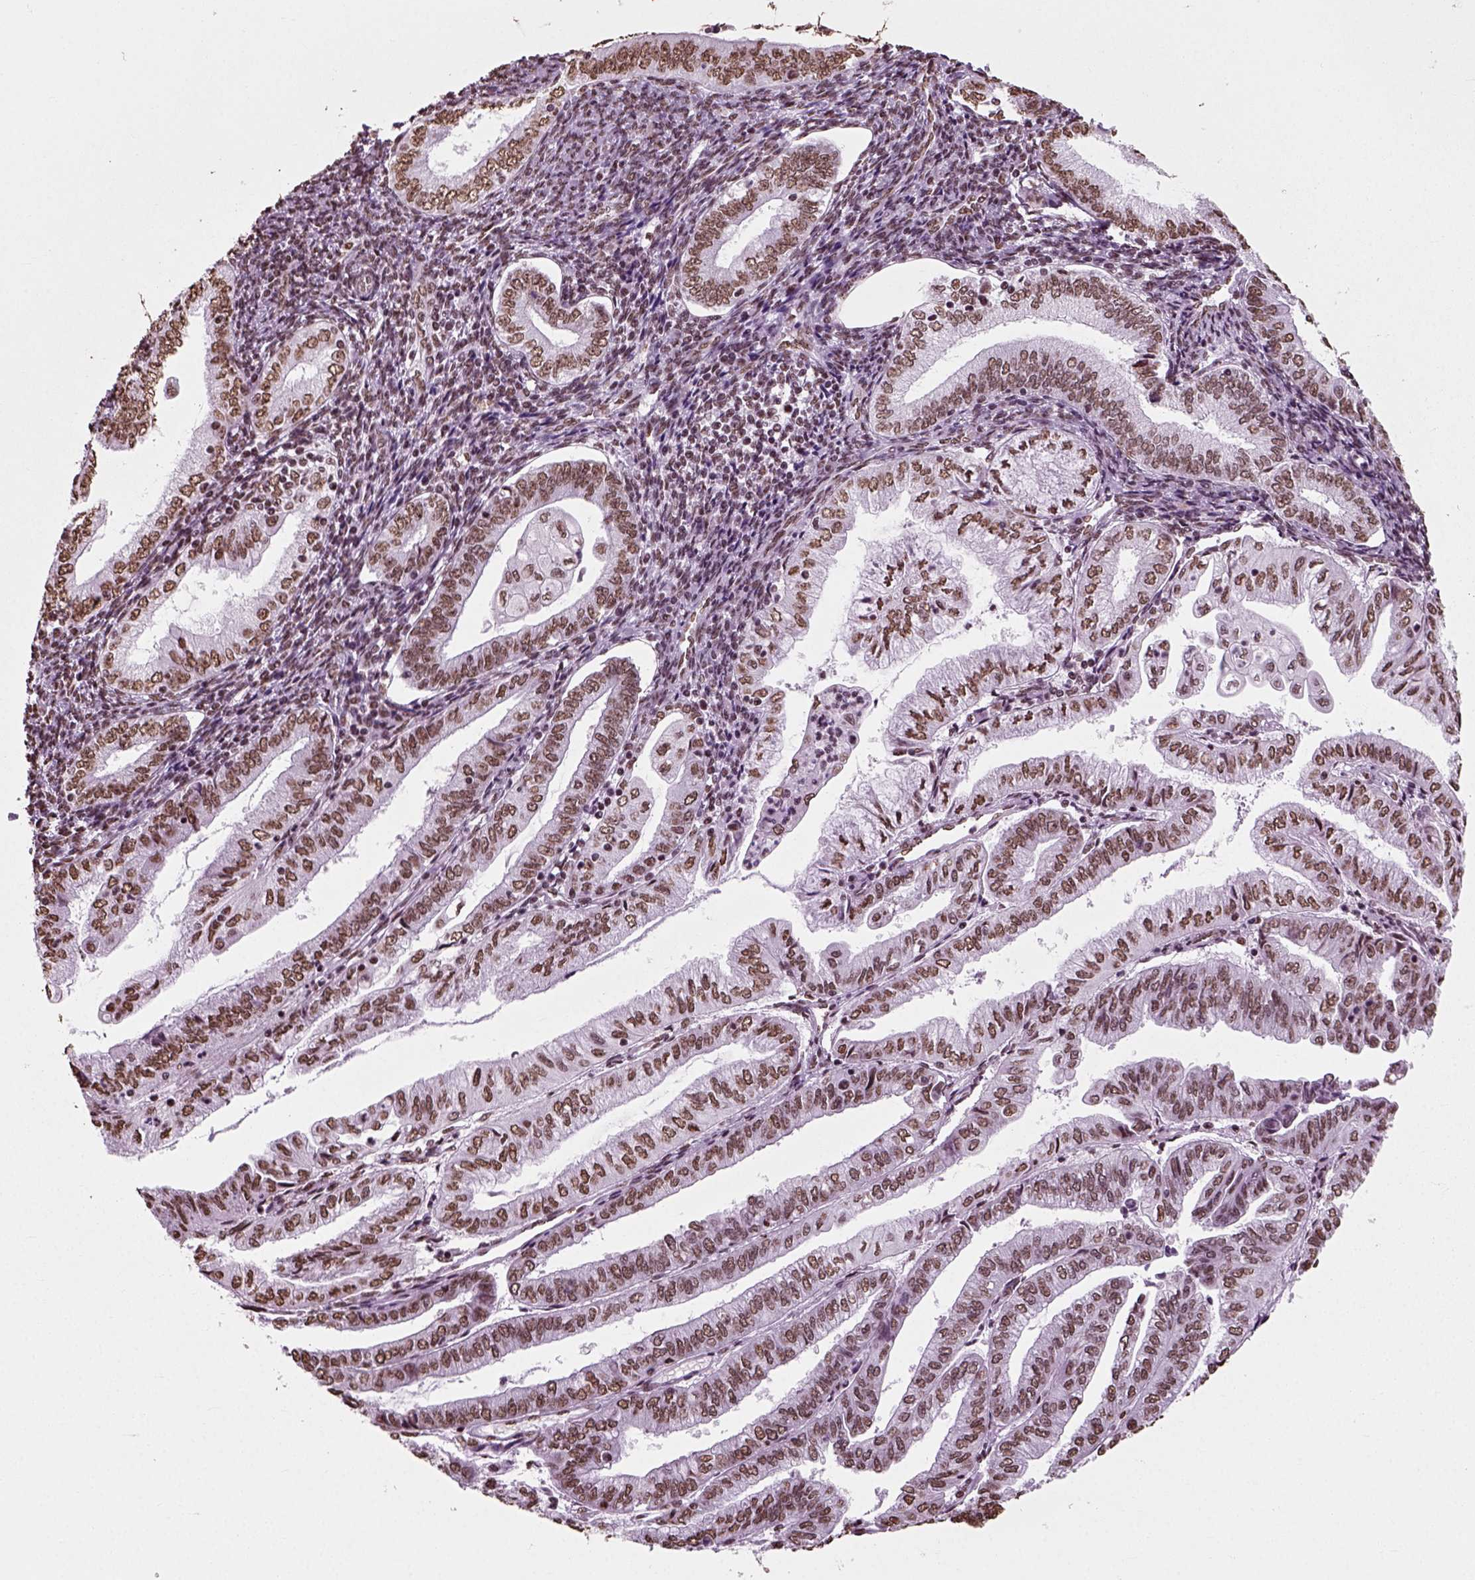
{"staining": {"intensity": "moderate", "quantity": ">75%", "location": "nuclear"}, "tissue": "endometrial cancer", "cell_type": "Tumor cells", "image_type": "cancer", "snomed": [{"axis": "morphology", "description": "Adenocarcinoma, NOS"}, {"axis": "topography", "description": "Endometrium"}], "caption": "Endometrial cancer stained with a protein marker exhibits moderate staining in tumor cells.", "gene": "POLR1H", "patient": {"sex": "female", "age": 55}}